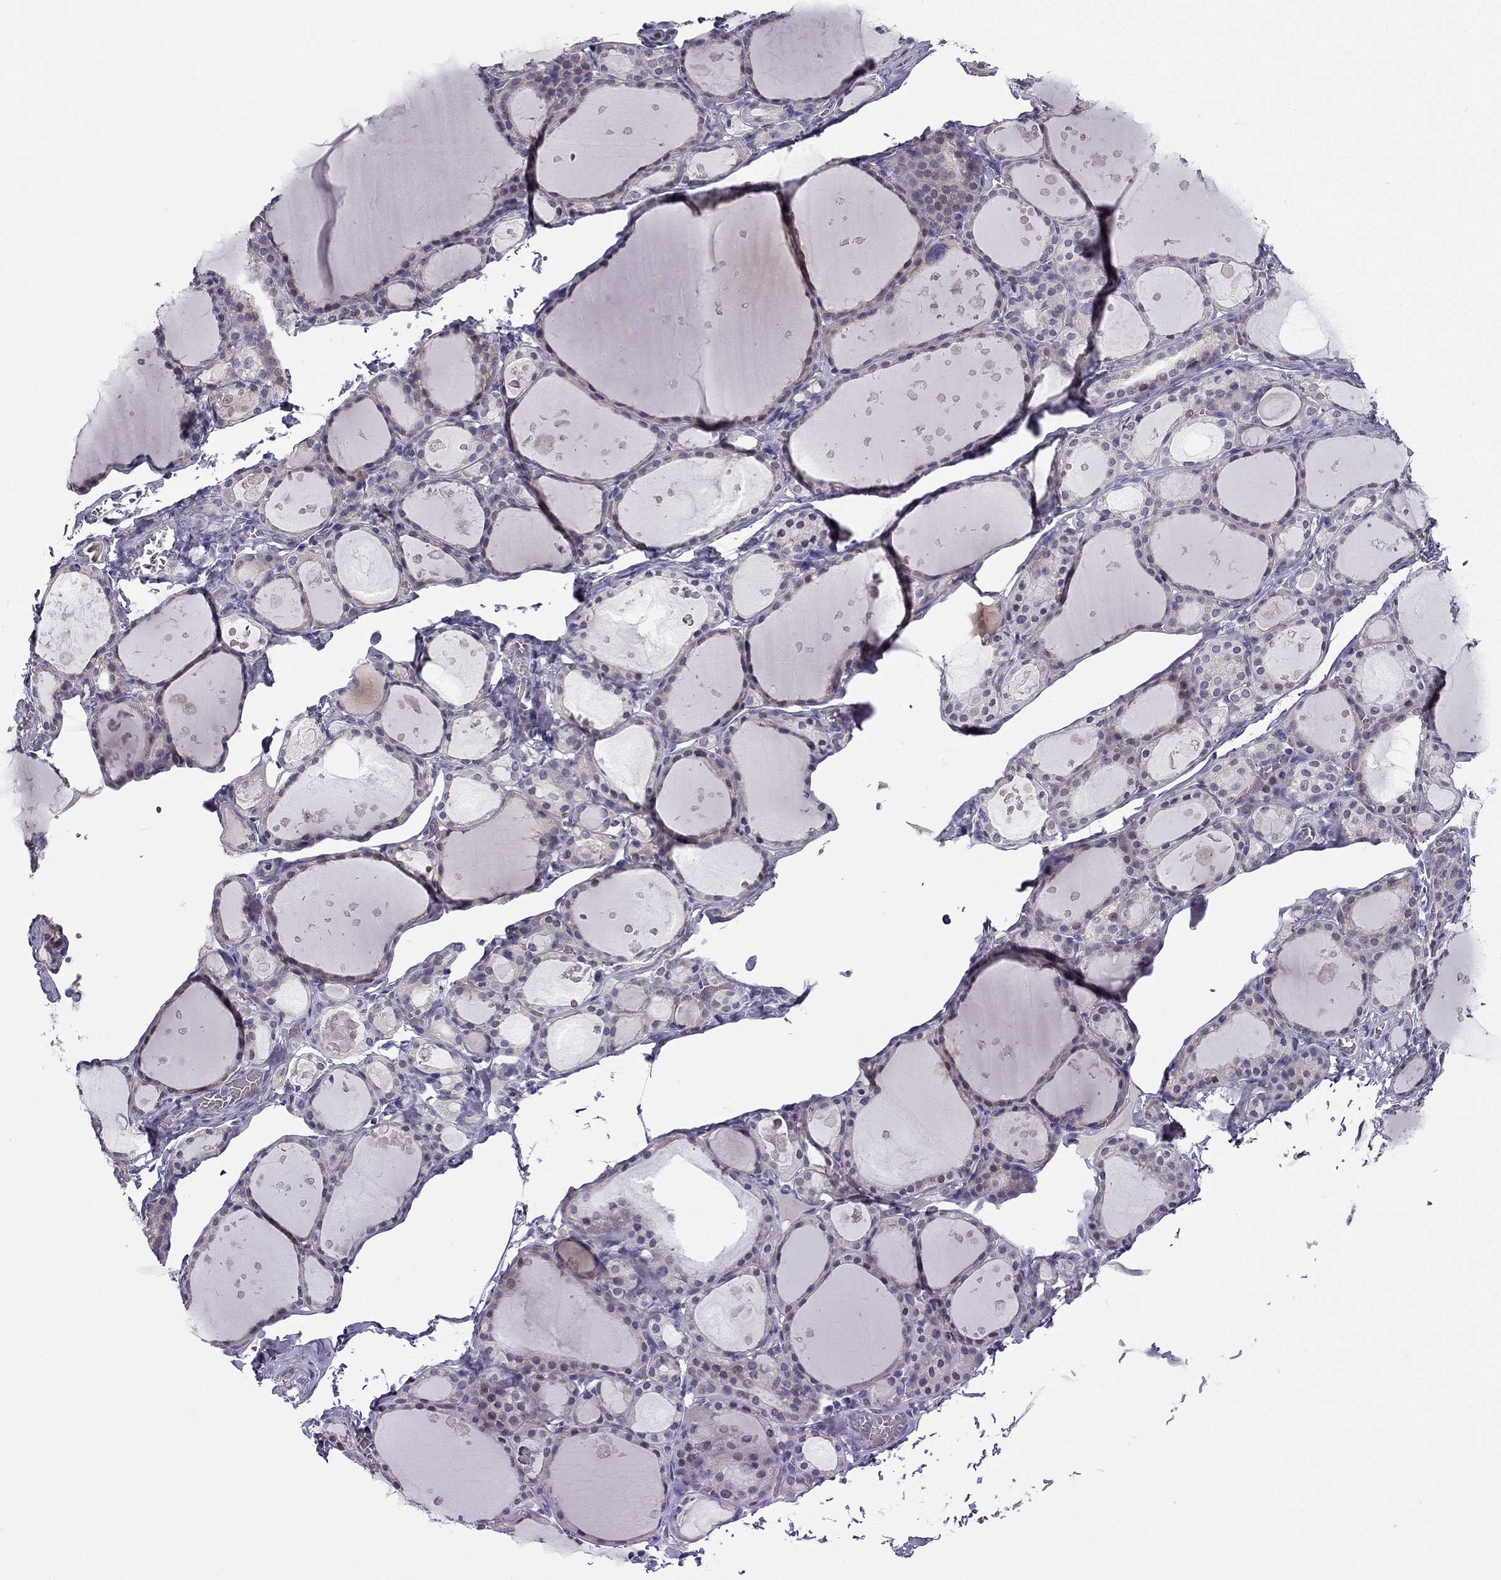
{"staining": {"intensity": "negative", "quantity": "none", "location": "none"}, "tissue": "thyroid gland", "cell_type": "Glandular cells", "image_type": "normal", "snomed": [{"axis": "morphology", "description": "Normal tissue, NOS"}, {"axis": "topography", "description": "Thyroid gland"}], "caption": "Protein analysis of unremarkable thyroid gland exhibits no significant staining in glandular cells. (DAB (3,3'-diaminobenzidine) IHC, high magnification).", "gene": "RSPH14", "patient": {"sex": "male", "age": 68}}